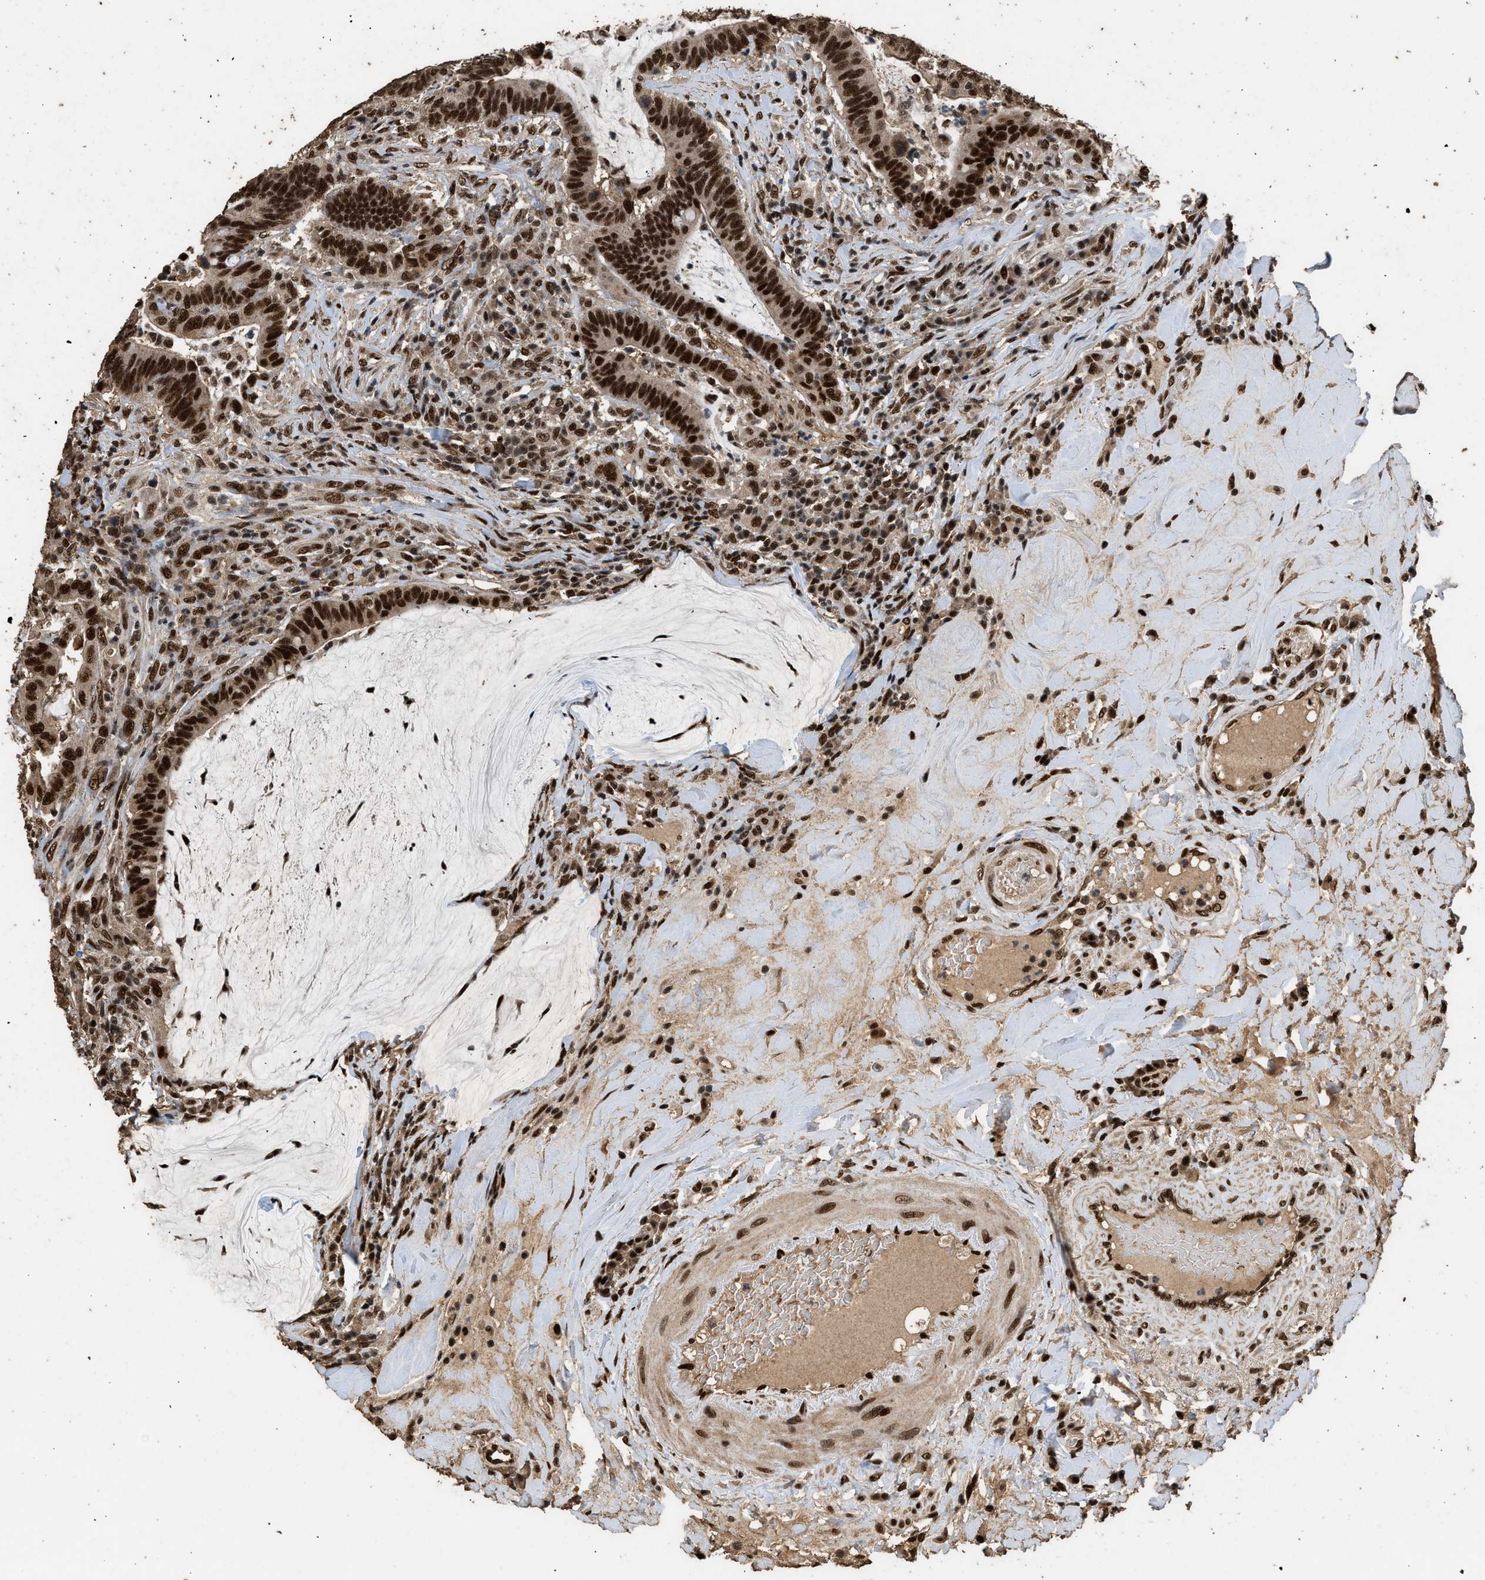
{"staining": {"intensity": "strong", "quantity": ">75%", "location": "nuclear"}, "tissue": "colorectal cancer", "cell_type": "Tumor cells", "image_type": "cancer", "snomed": [{"axis": "morphology", "description": "Normal tissue, NOS"}, {"axis": "morphology", "description": "Adenocarcinoma, NOS"}, {"axis": "topography", "description": "Colon"}], "caption": "Immunohistochemical staining of human colorectal cancer (adenocarcinoma) exhibits high levels of strong nuclear protein positivity in approximately >75% of tumor cells. The protein of interest is shown in brown color, while the nuclei are stained blue.", "gene": "PPP4R3B", "patient": {"sex": "female", "age": 66}}